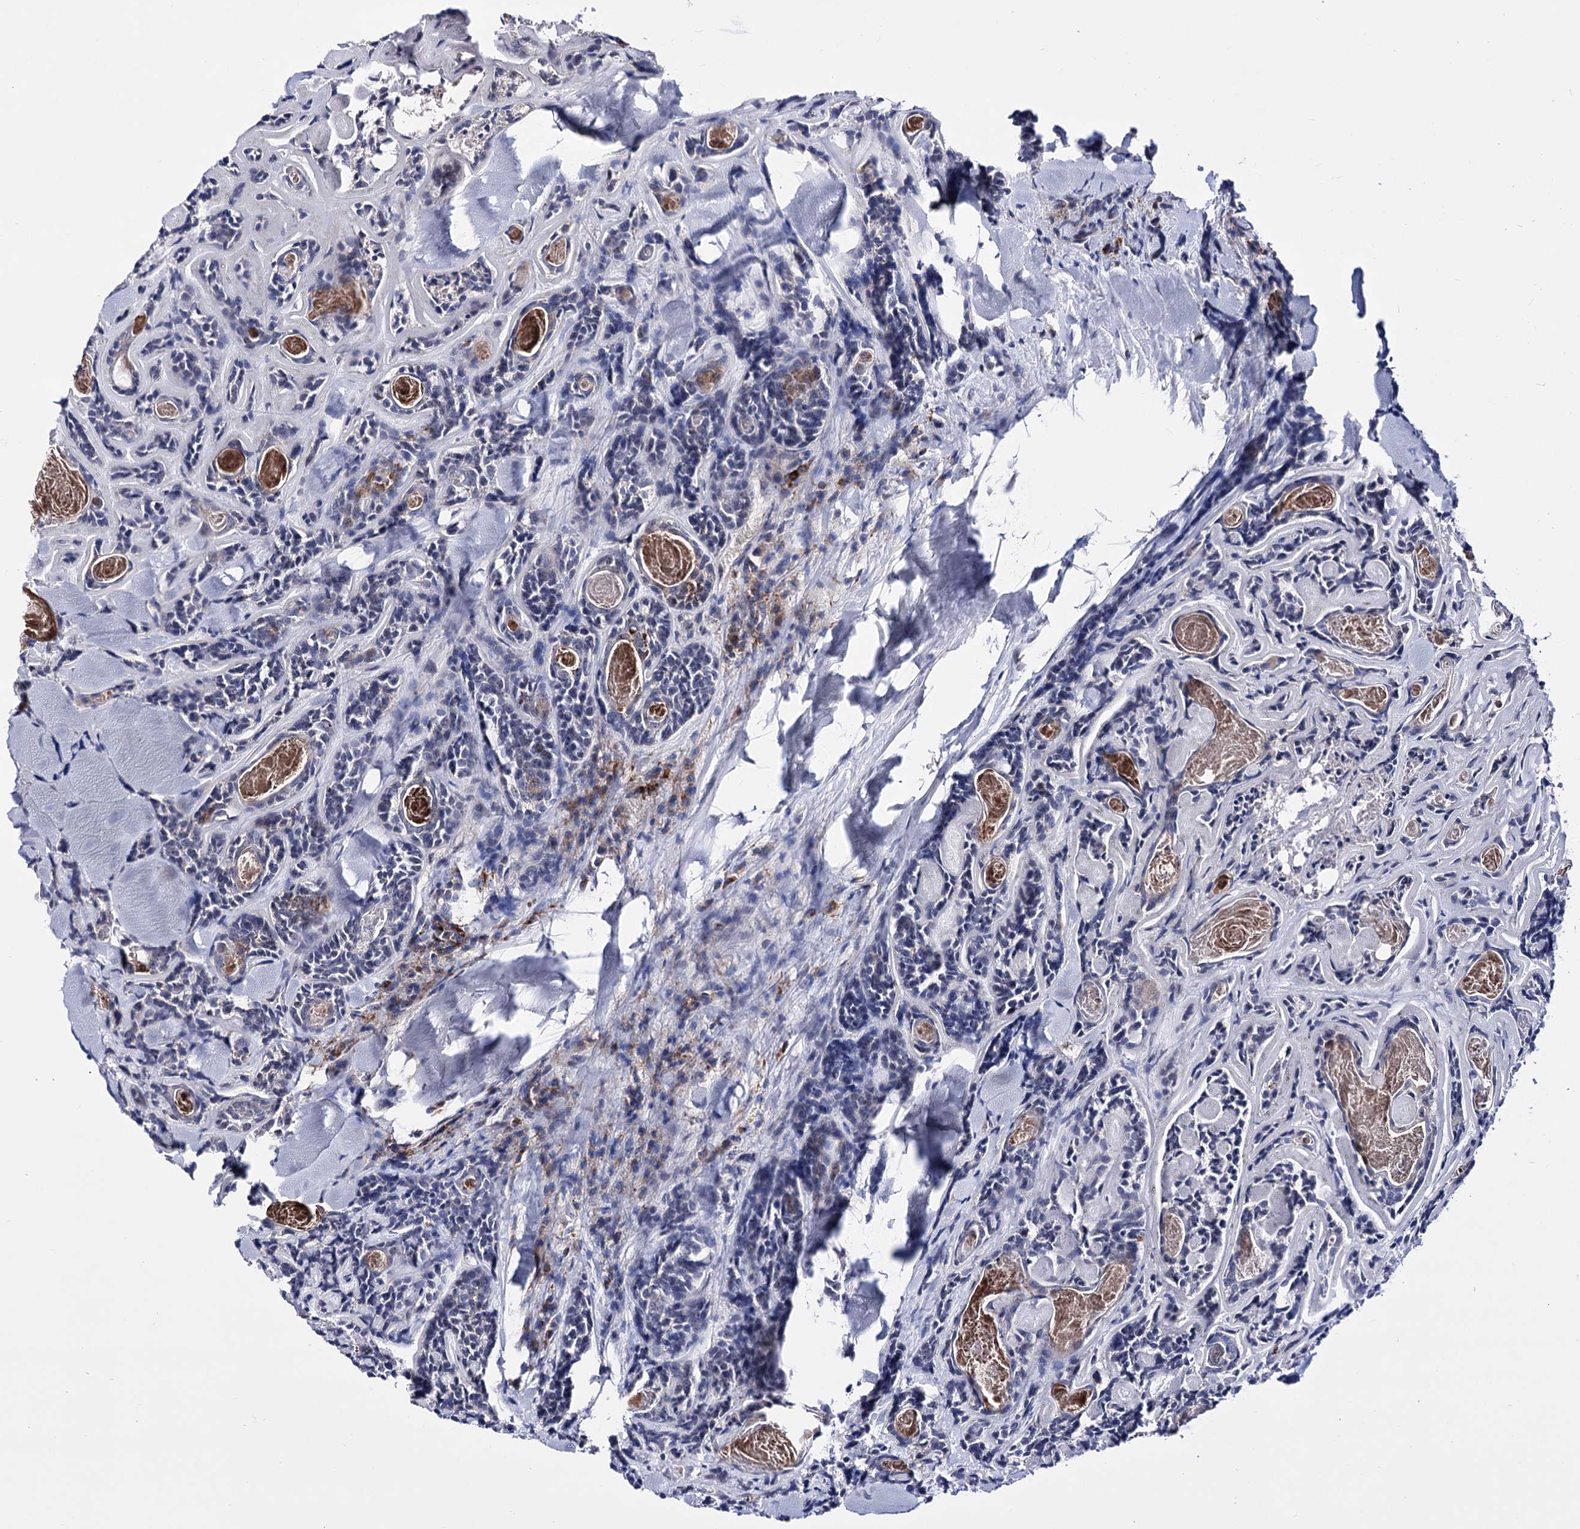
{"staining": {"intensity": "negative", "quantity": "none", "location": "none"}, "tissue": "head and neck cancer", "cell_type": "Tumor cells", "image_type": "cancer", "snomed": [{"axis": "morphology", "description": "Adenocarcinoma, NOS"}, {"axis": "topography", "description": "Salivary gland"}, {"axis": "topography", "description": "Head-Neck"}], "caption": "The micrograph shows no staining of tumor cells in adenocarcinoma (head and neck). (DAB immunohistochemistry (IHC) with hematoxylin counter stain).", "gene": "PCGF5", "patient": {"sex": "female", "age": 63}}